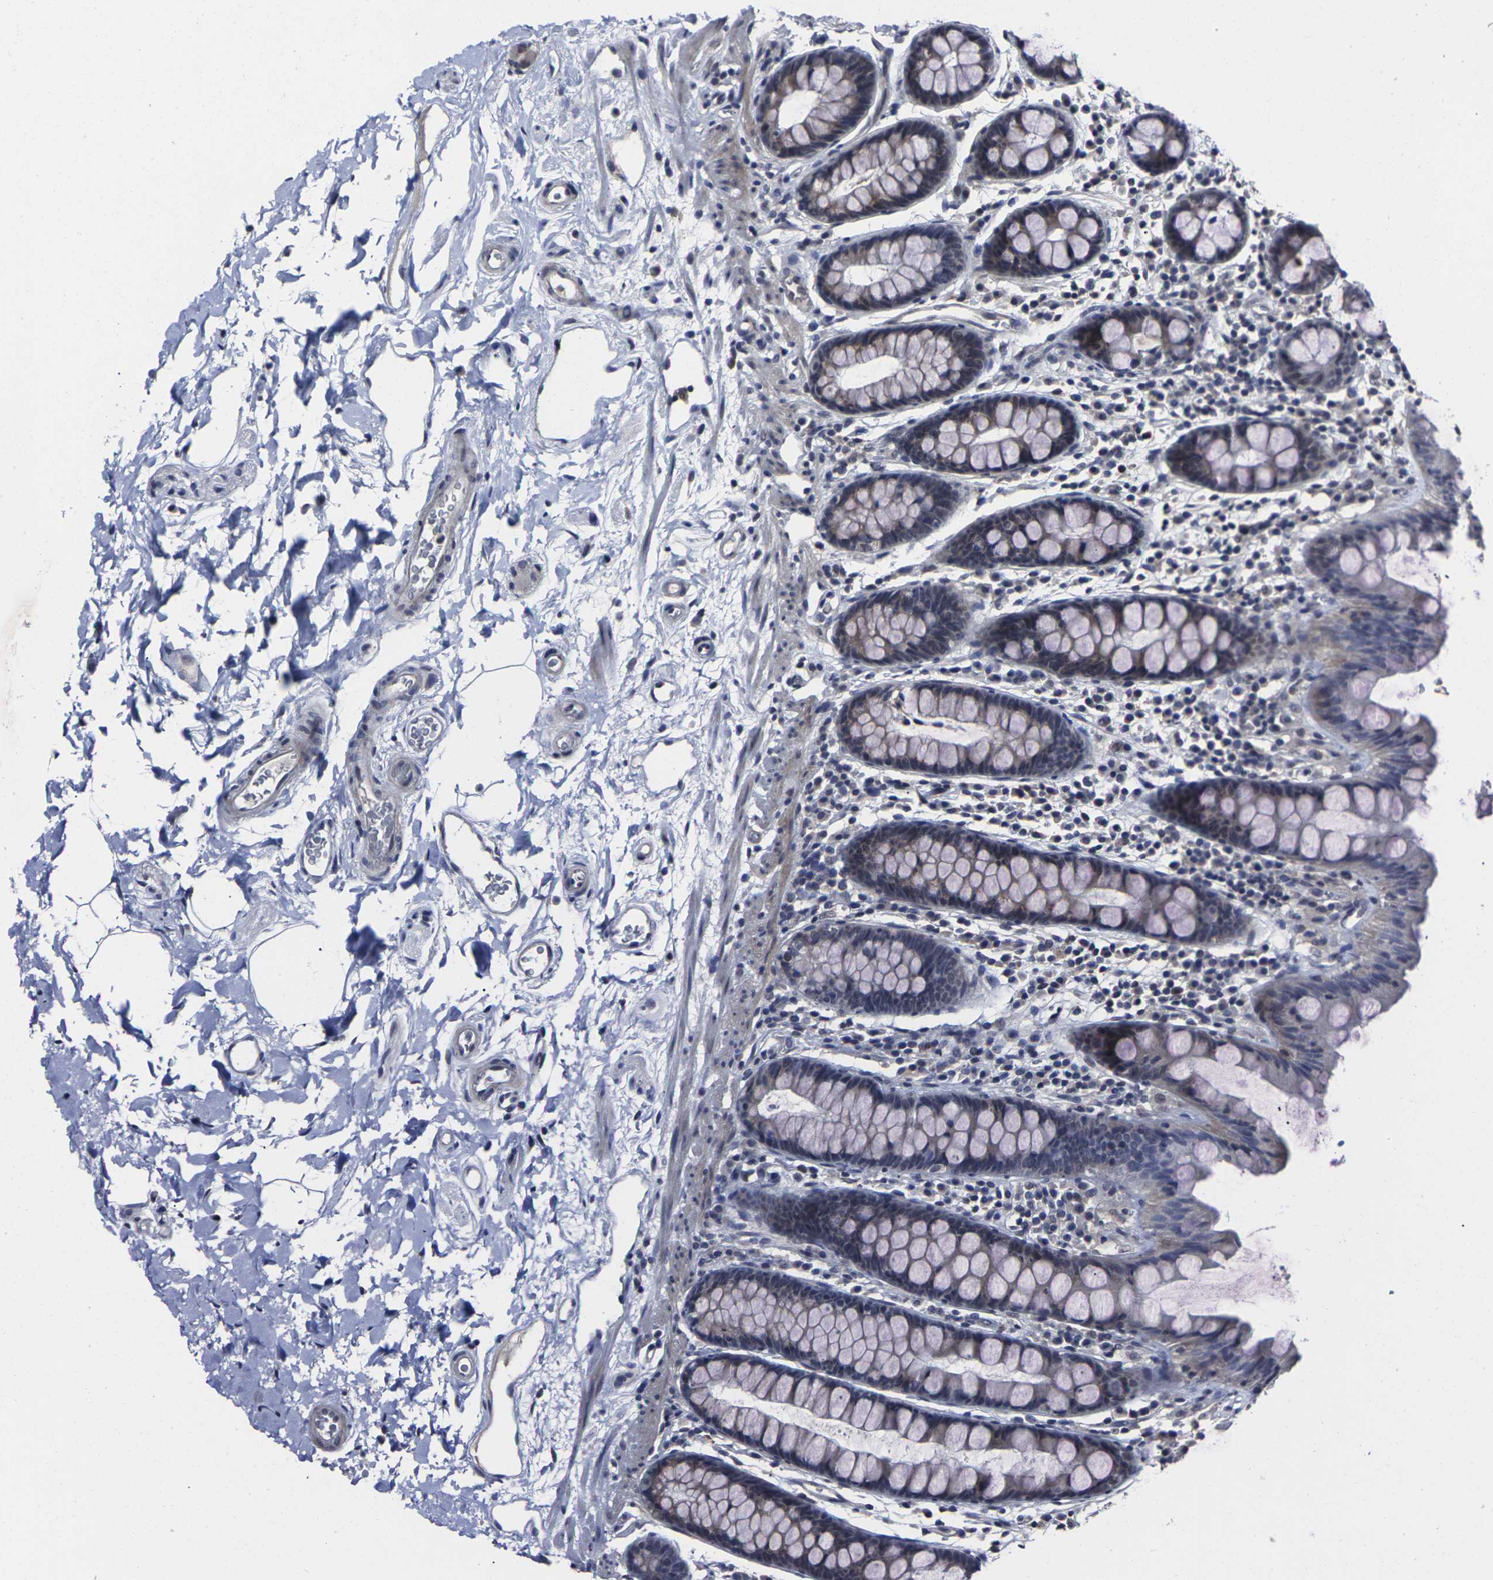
{"staining": {"intensity": "negative", "quantity": "none", "location": "none"}, "tissue": "colon", "cell_type": "Endothelial cells", "image_type": "normal", "snomed": [{"axis": "morphology", "description": "Normal tissue, NOS"}, {"axis": "topography", "description": "Colon"}], "caption": "Micrograph shows no significant protein staining in endothelial cells of benign colon. Nuclei are stained in blue.", "gene": "MSANTD4", "patient": {"sex": "female", "age": 80}}